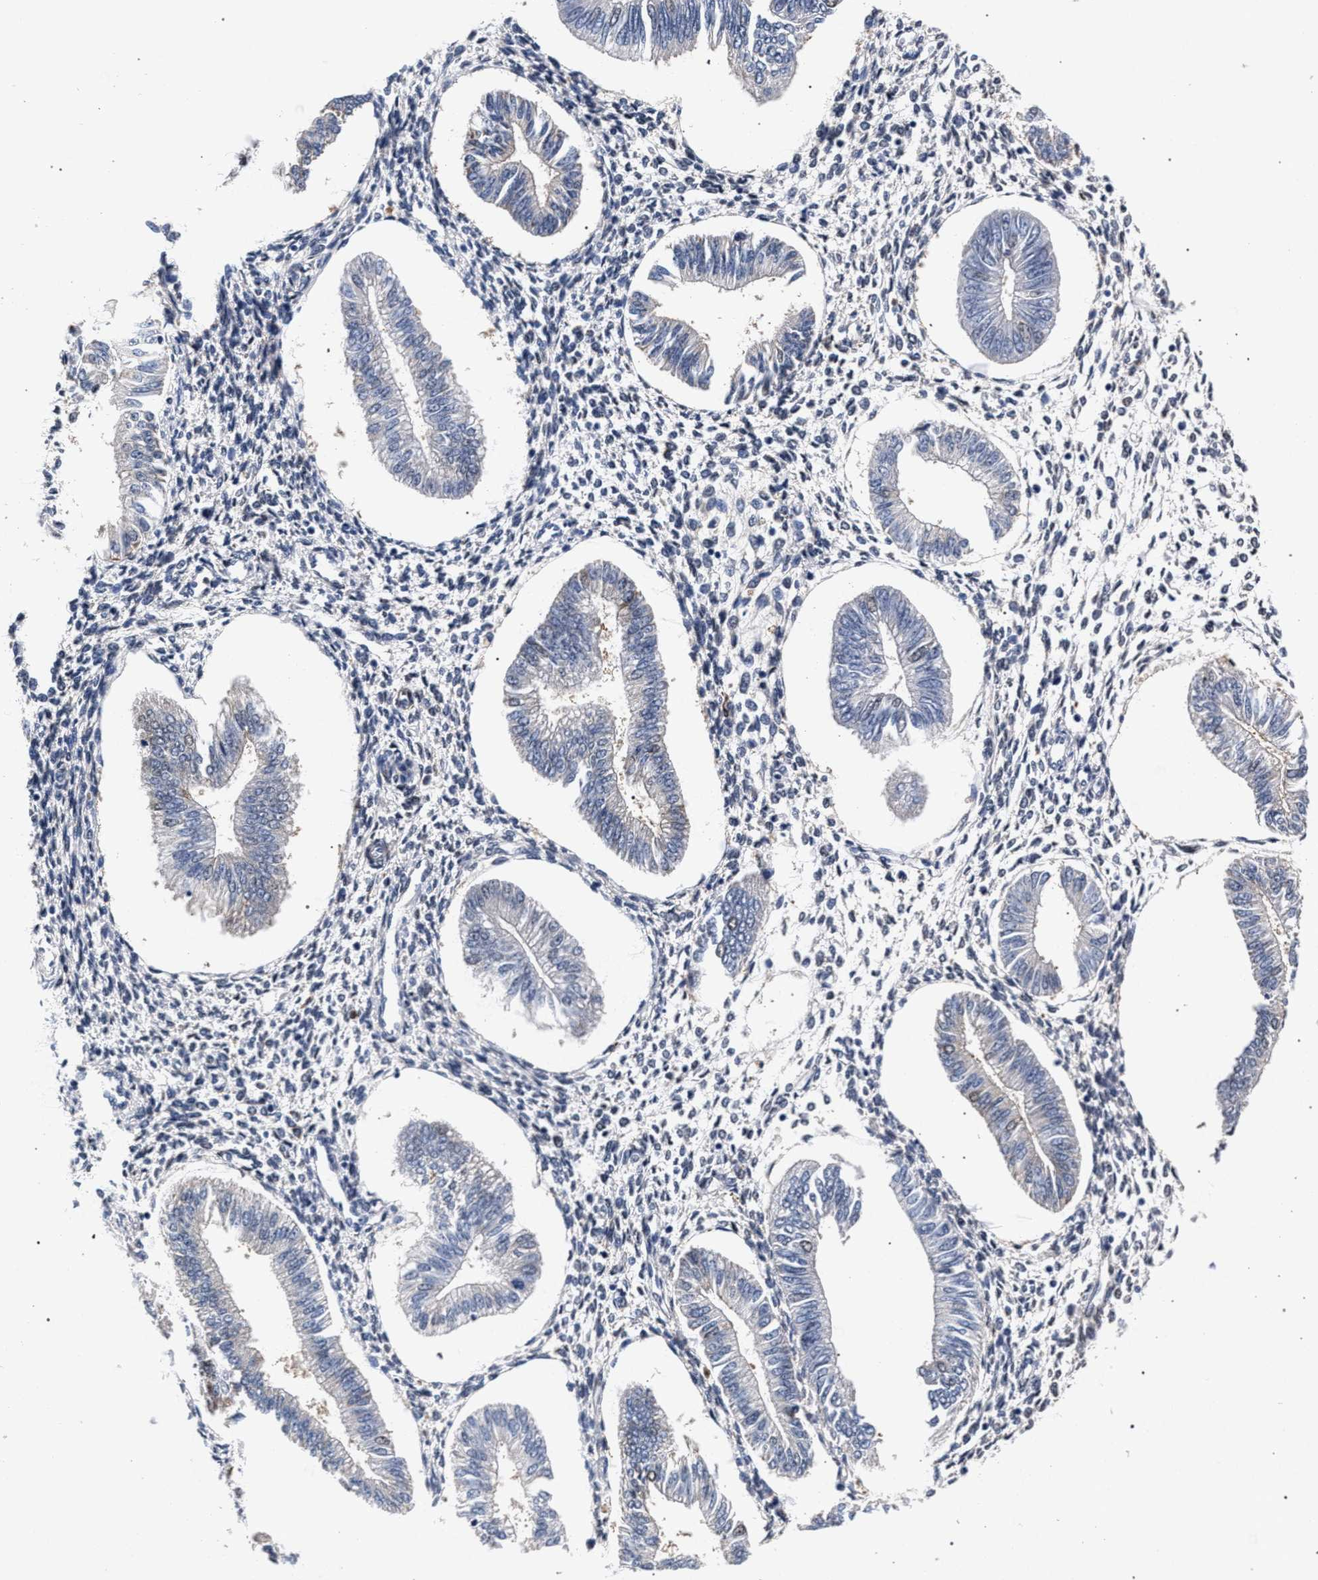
{"staining": {"intensity": "negative", "quantity": "none", "location": "none"}, "tissue": "endometrium", "cell_type": "Cells in endometrial stroma", "image_type": "normal", "snomed": [{"axis": "morphology", "description": "Normal tissue, NOS"}, {"axis": "topography", "description": "Endometrium"}], "caption": "Immunohistochemical staining of unremarkable human endometrium reveals no significant positivity in cells in endometrial stroma. (DAB immunohistochemistry with hematoxylin counter stain).", "gene": "ZNF462", "patient": {"sex": "female", "age": 50}}